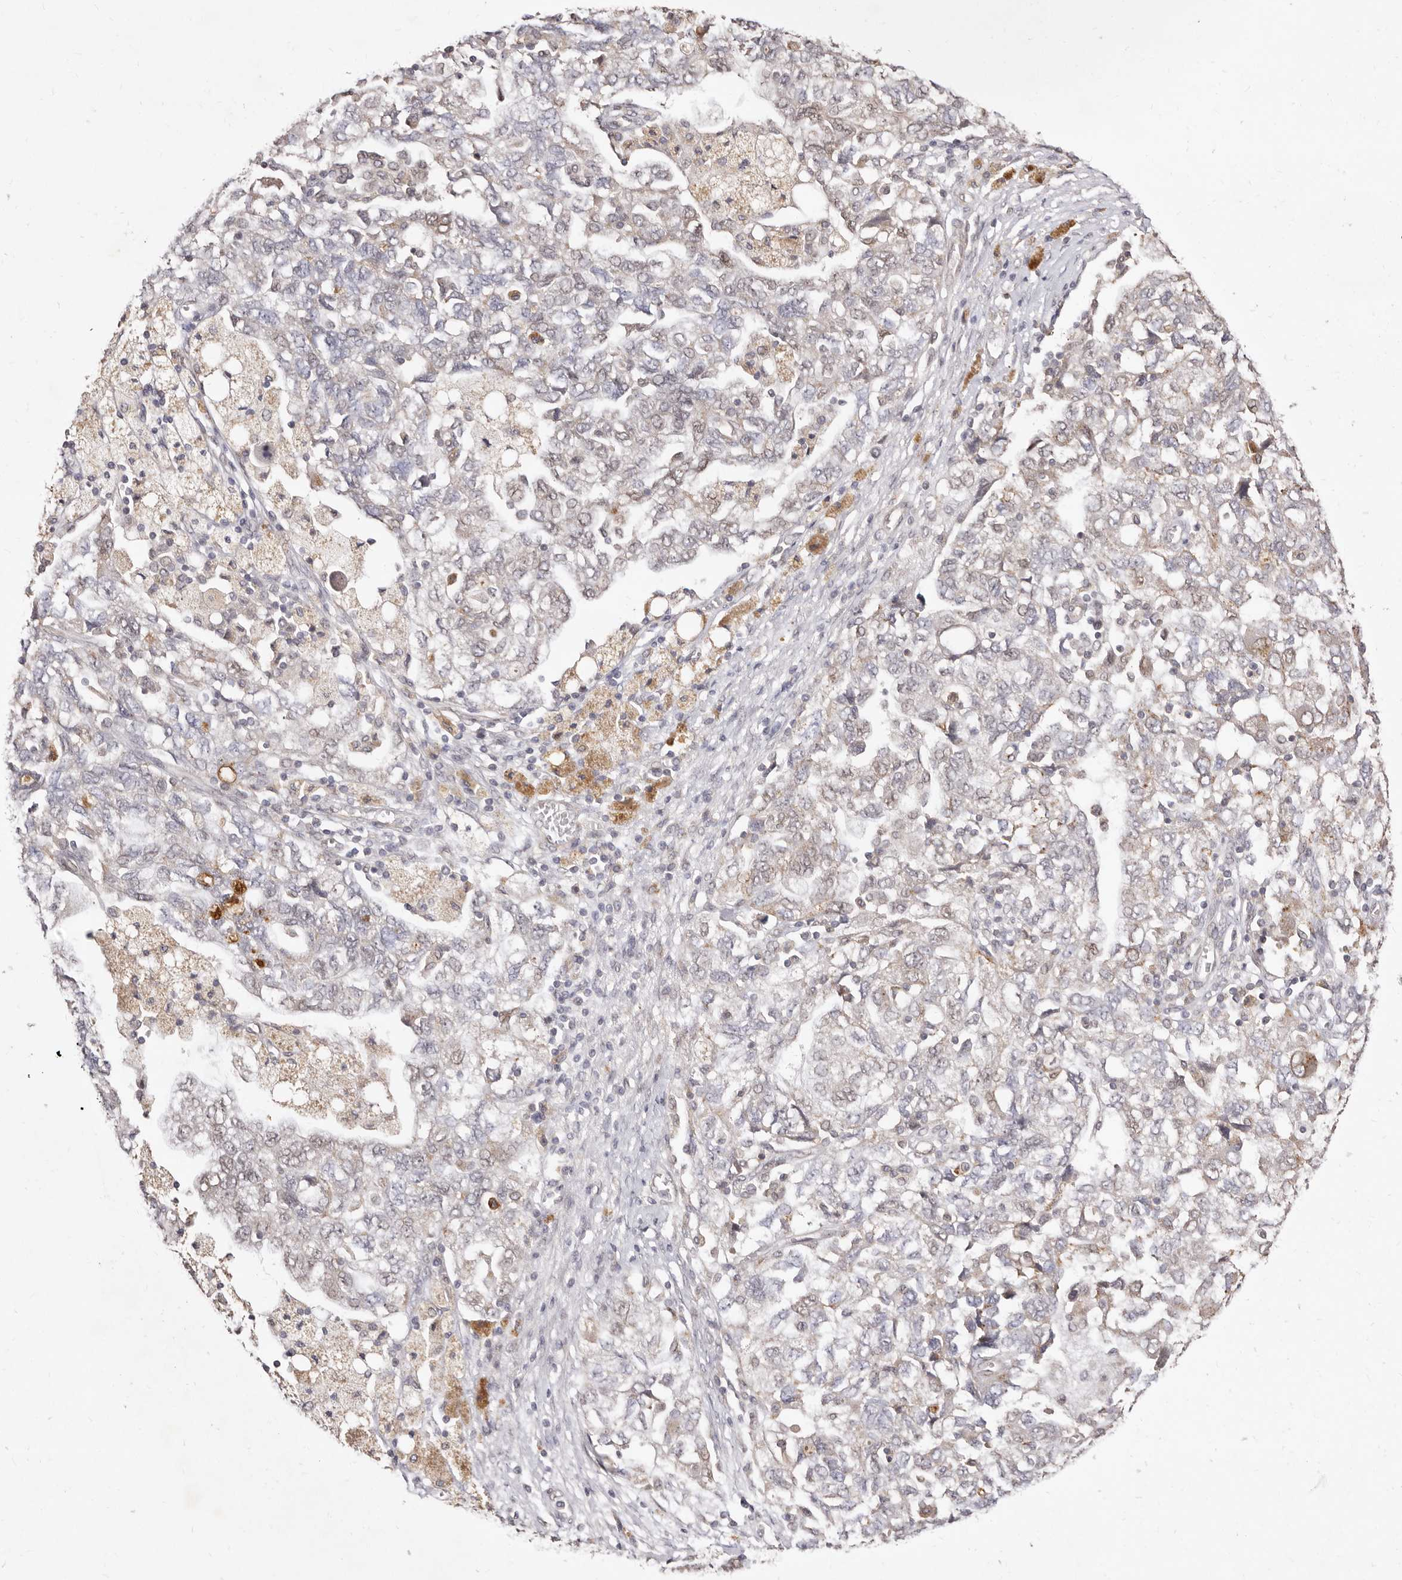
{"staining": {"intensity": "weak", "quantity": "25%-75%", "location": "cytoplasmic/membranous,nuclear"}, "tissue": "ovarian cancer", "cell_type": "Tumor cells", "image_type": "cancer", "snomed": [{"axis": "morphology", "description": "Carcinoma, NOS"}, {"axis": "morphology", "description": "Cystadenocarcinoma, serous, NOS"}, {"axis": "topography", "description": "Ovary"}], "caption": "Immunohistochemistry (IHC) (DAB (3,3'-diaminobenzidine)) staining of human ovarian cancer (serous cystadenocarcinoma) demonstrates weak cytoplasmic/membranous and nuclear protein expression in approximately 25%-75% of tumor cells.", "gene": "LCORL", "patient": {"sex": "female", "age": 69}}